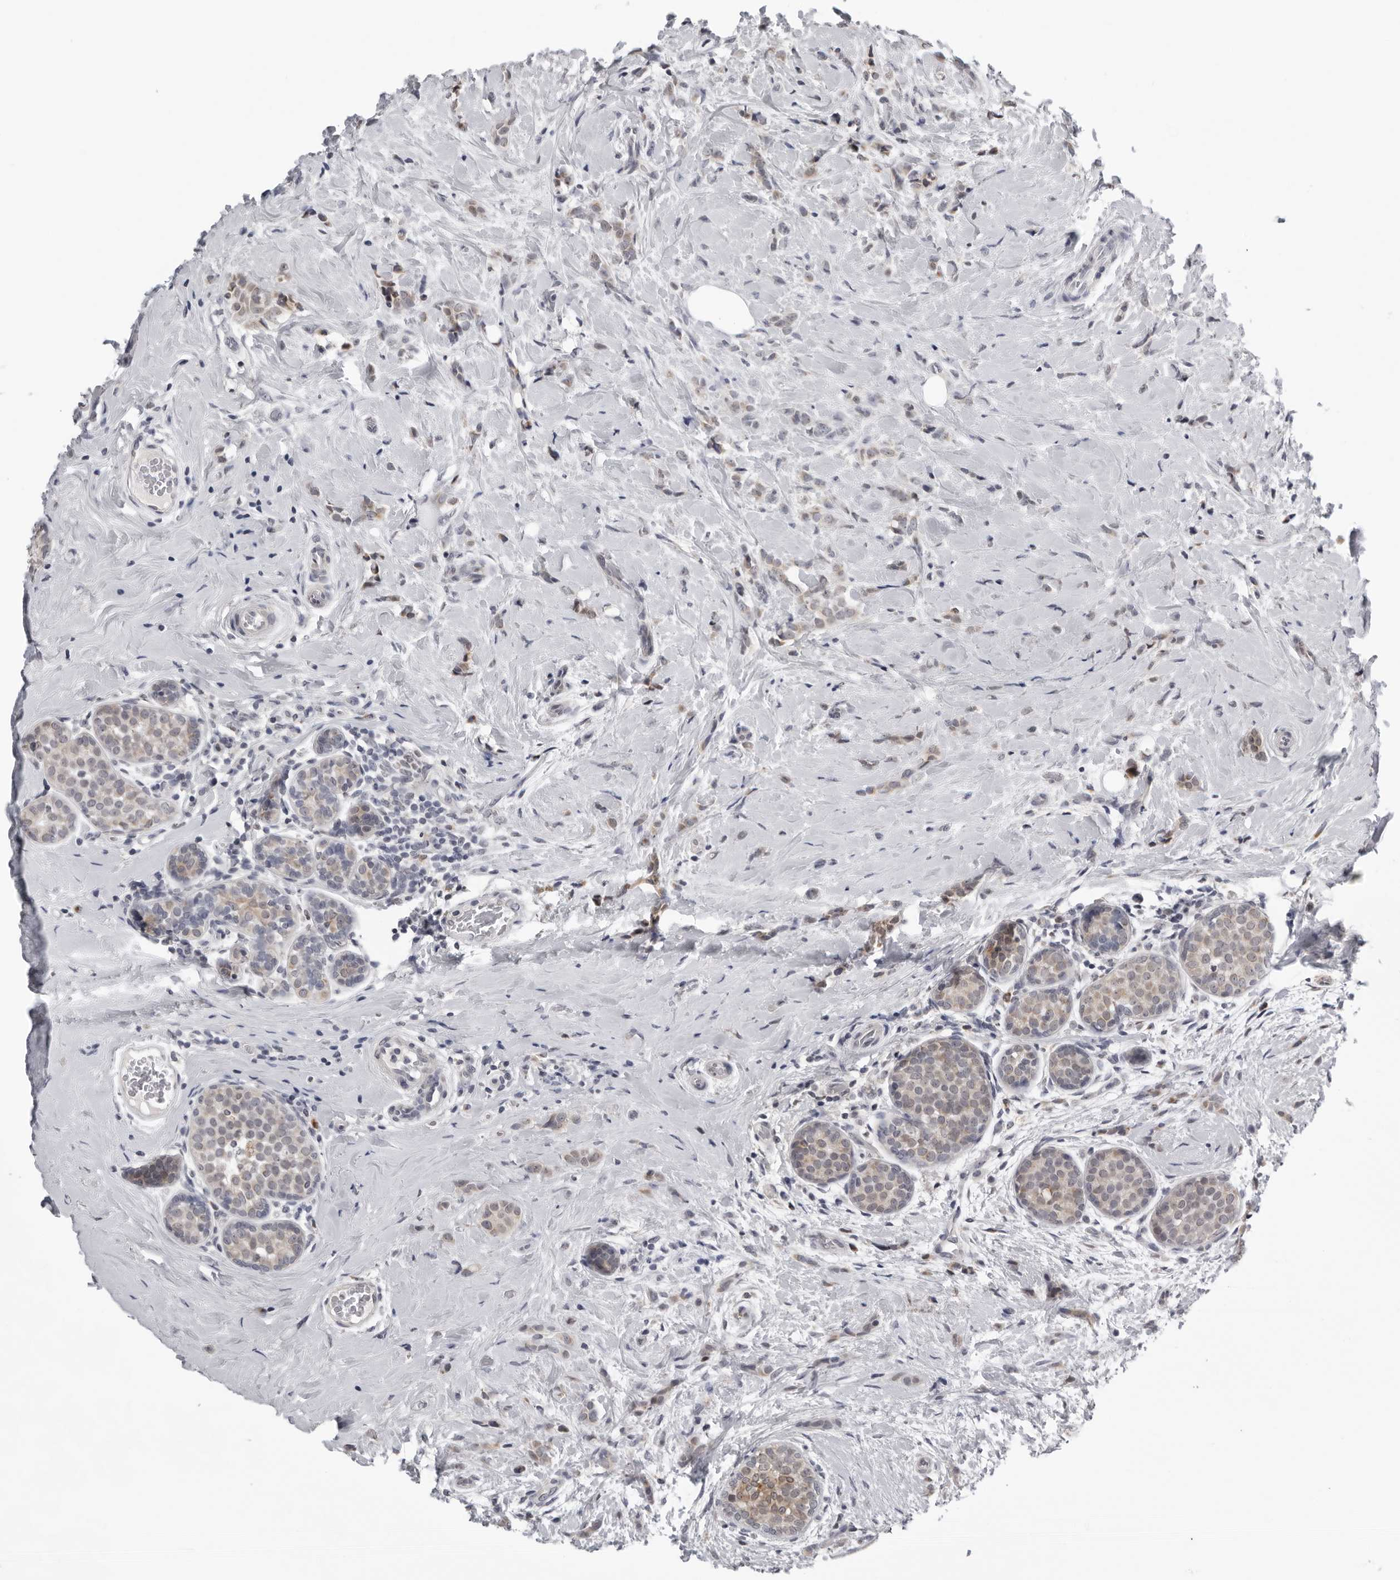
{"staining": {"intensity": "weak", "quantity": "25%-75%", "location": "cytoplasmic/membranous"}, "tissue": "breast cancer", "cell_type": "Tumor cells", "image_type": "cancer", "snomed": [{"axis": "morphology", "description": "Lobular carcinoma, in situ"}, {"axis": "morphology", "description": "Lobular carcinoma"}, {"axis": "topography", "description": "Breast"}], "caption": "Tumor cells demonstrate low levels of weak cytoplasmic/membranous staining in about 25%-75% of cells in breast lobular carcinoma. (DAB (3,3'-diaminobenzidine) = brown stain, brightfield microscopy at high magnification).", "gene": "CPT2", "patient": {"sex": "female", "age": 41}}